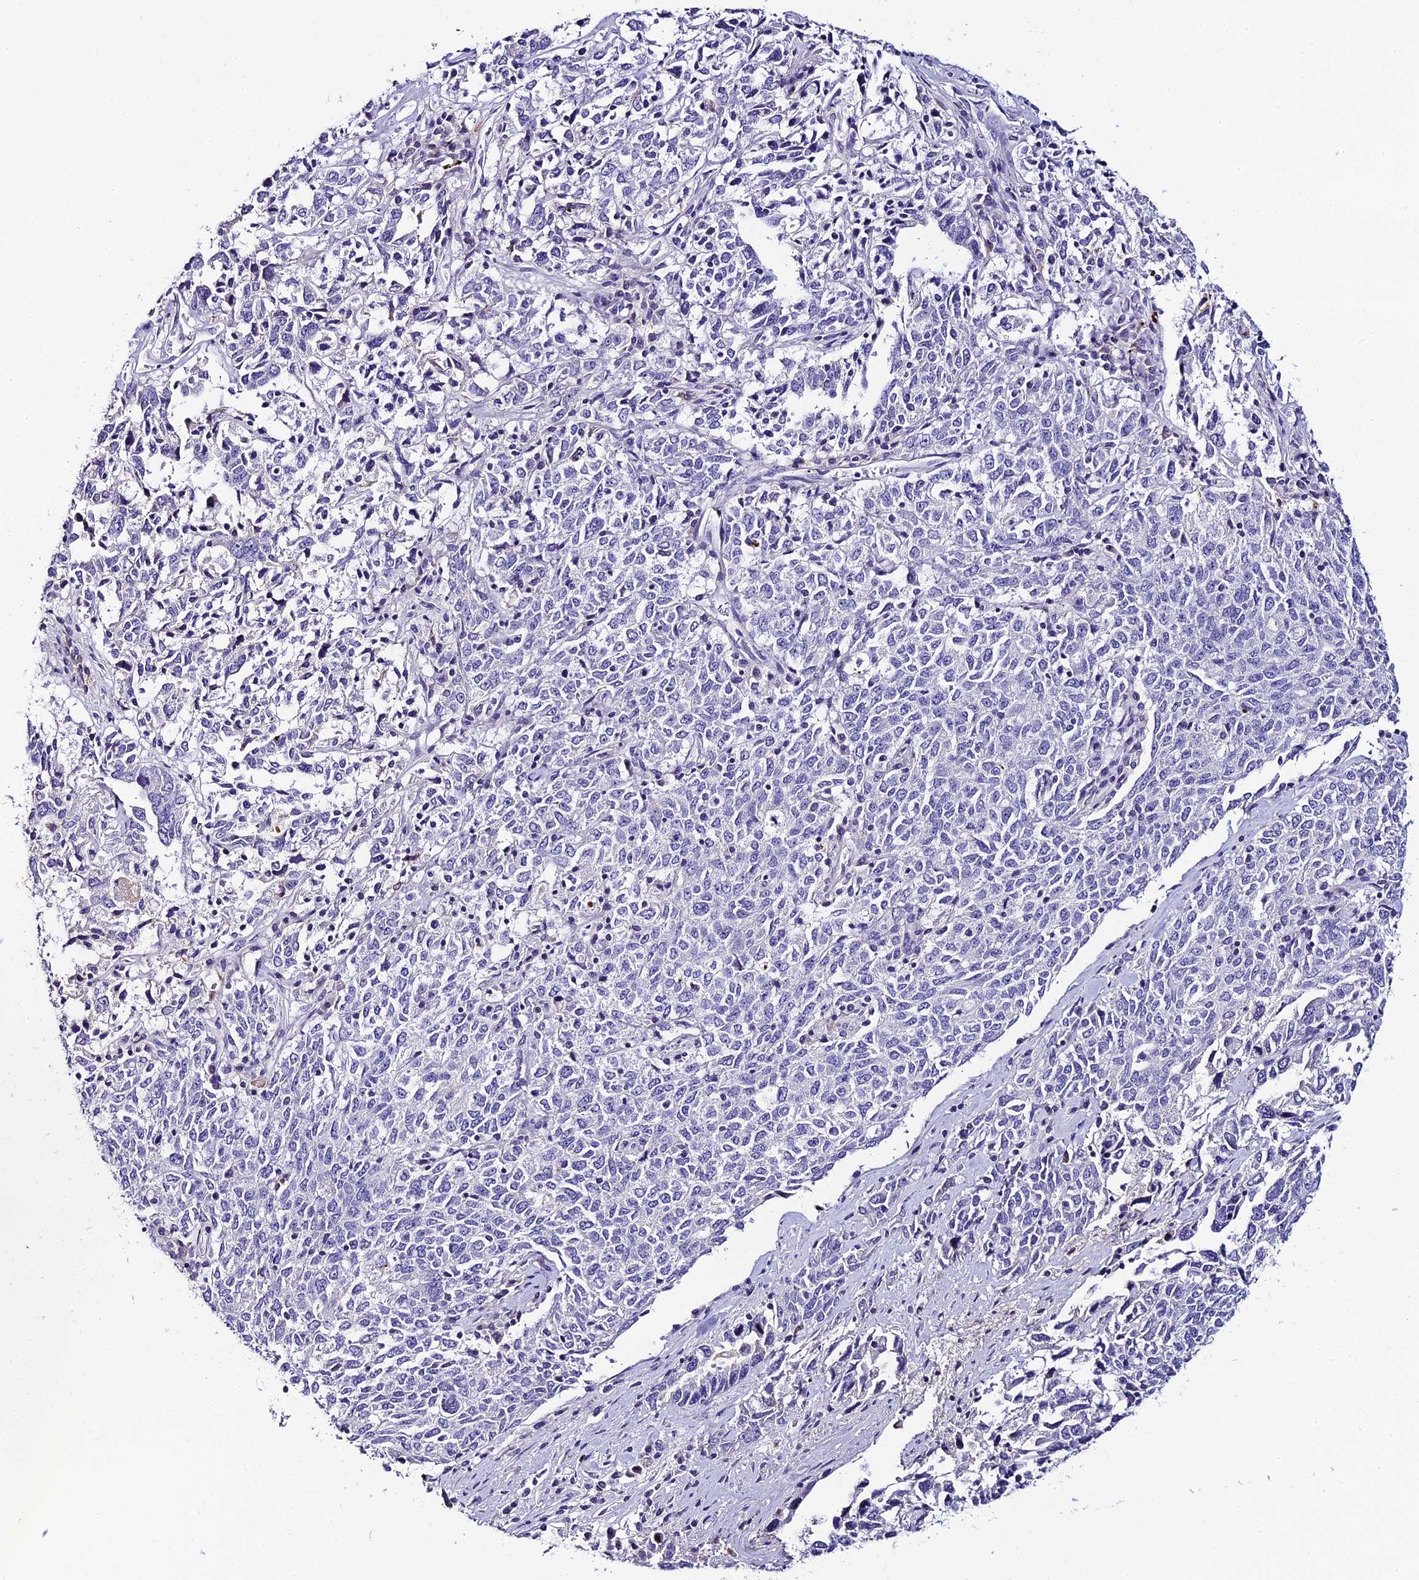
{"staining": {"intensity": "negative", "quantity": "none", "location": "none"}, "tissue": "ovarian cancer", "cell_type": "Tumor cells", "image_type": "cancer", "snomed": [{"axis": "morphology", "description": "Carcinoma, endometroid"}, {"axis": "topography", "description": "Ovary"}], "caption": "Immunohistochemistry histopathology image of human ovarian endometroid carcinoma stained for a protein (brown), which displays no positivity in tumor cells.", "gene": "C12orf29", "patient": {"sex": "female", "age": 62}}